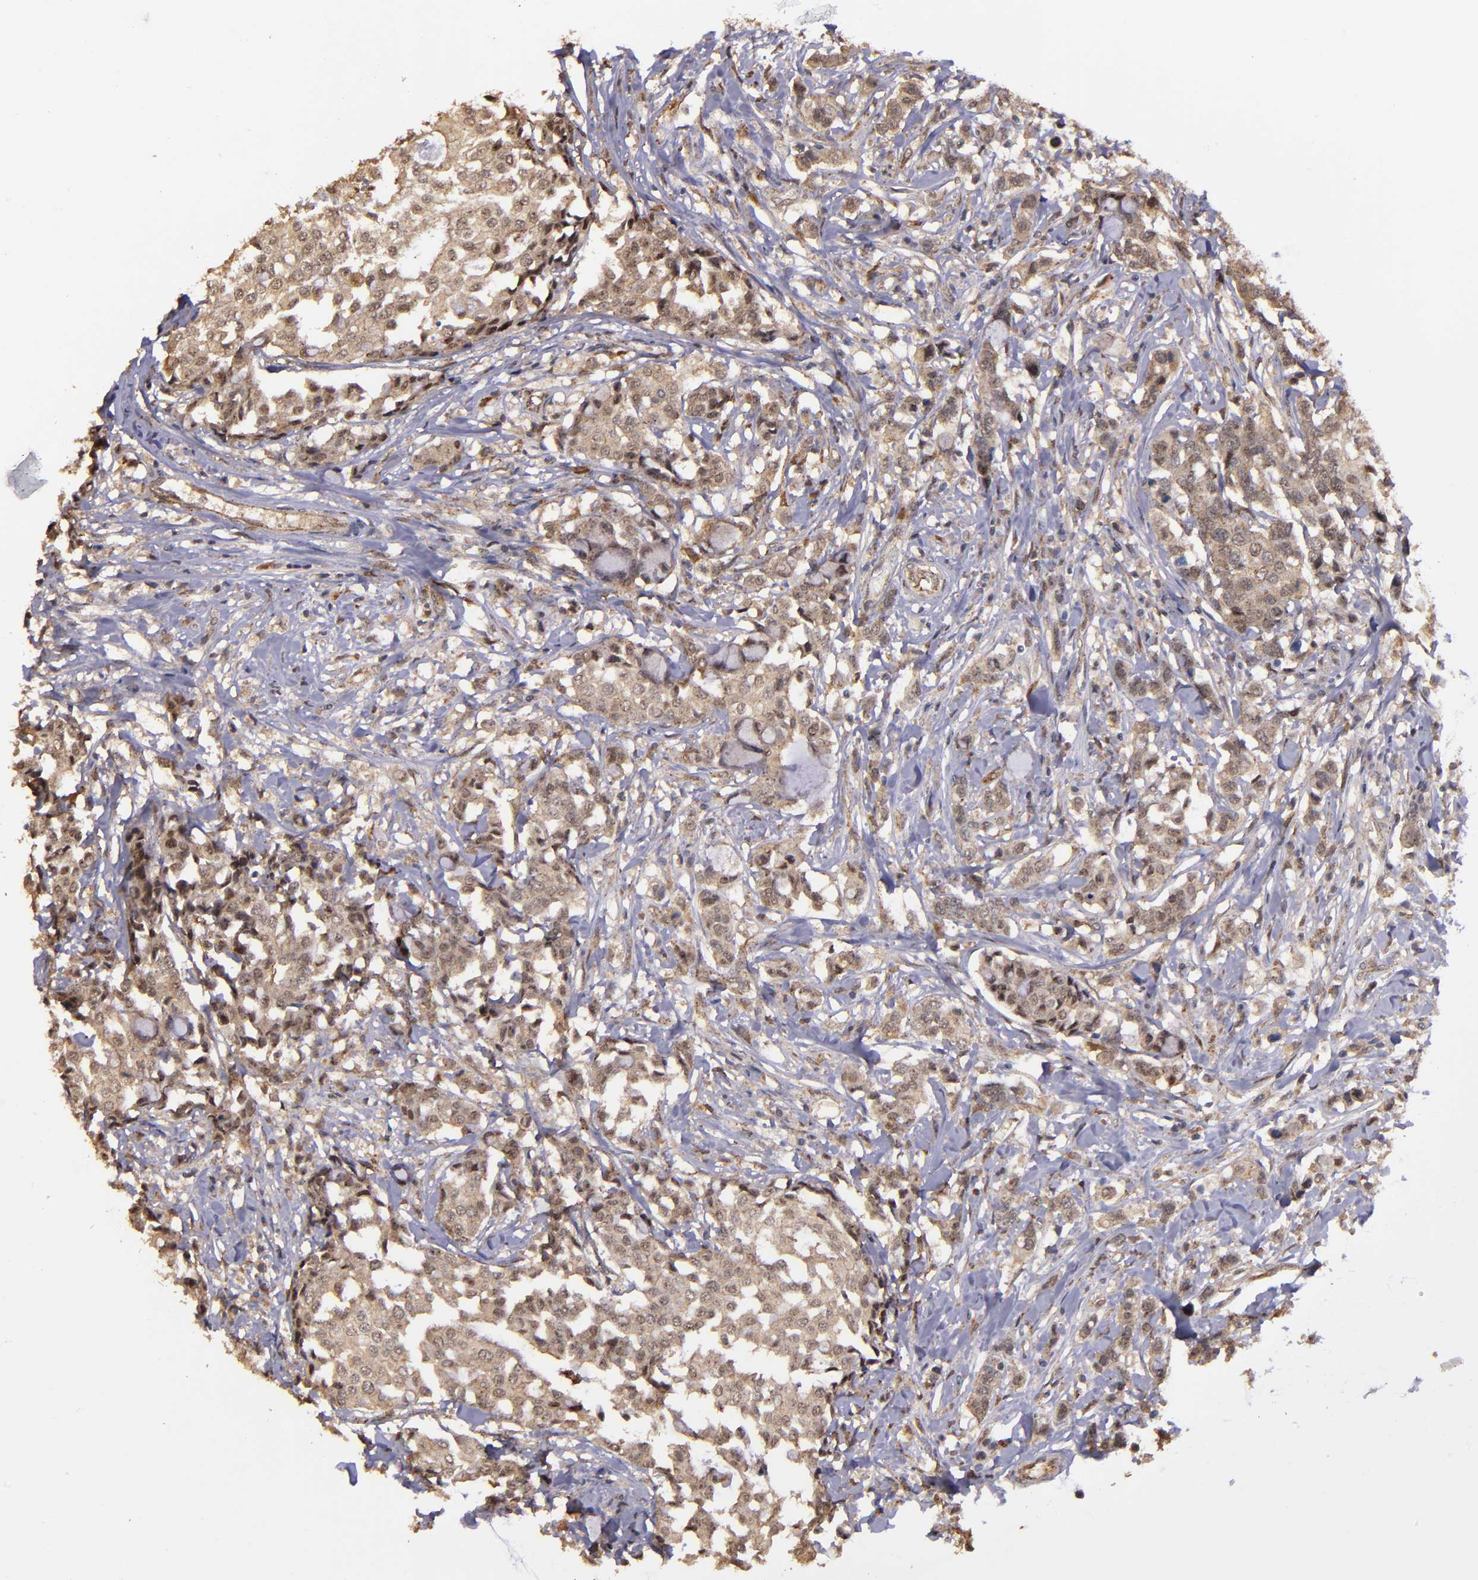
{"staining": {"intensity": "moderate", "quantity": ">75%", "location": "cytoplasmic/membranous,nuclear"}, "tissue": "breast cancer", "cell_type": "Tumor cells", "image_type": "cancer", "snomed": [{"axis": "morphology", "description": "Duct carcinoma"}, {"axis": "topography", "description": "Breast"}], "caption": "Protein expression analysis of infiltrating ductal carcinoma (breast) reveals moderate cytoplasmic/membranous and nuclear expression in about >75% of tumor cells.", "gene": "SIPA1L1", "patient": {"sex": "female", "age": 27}}